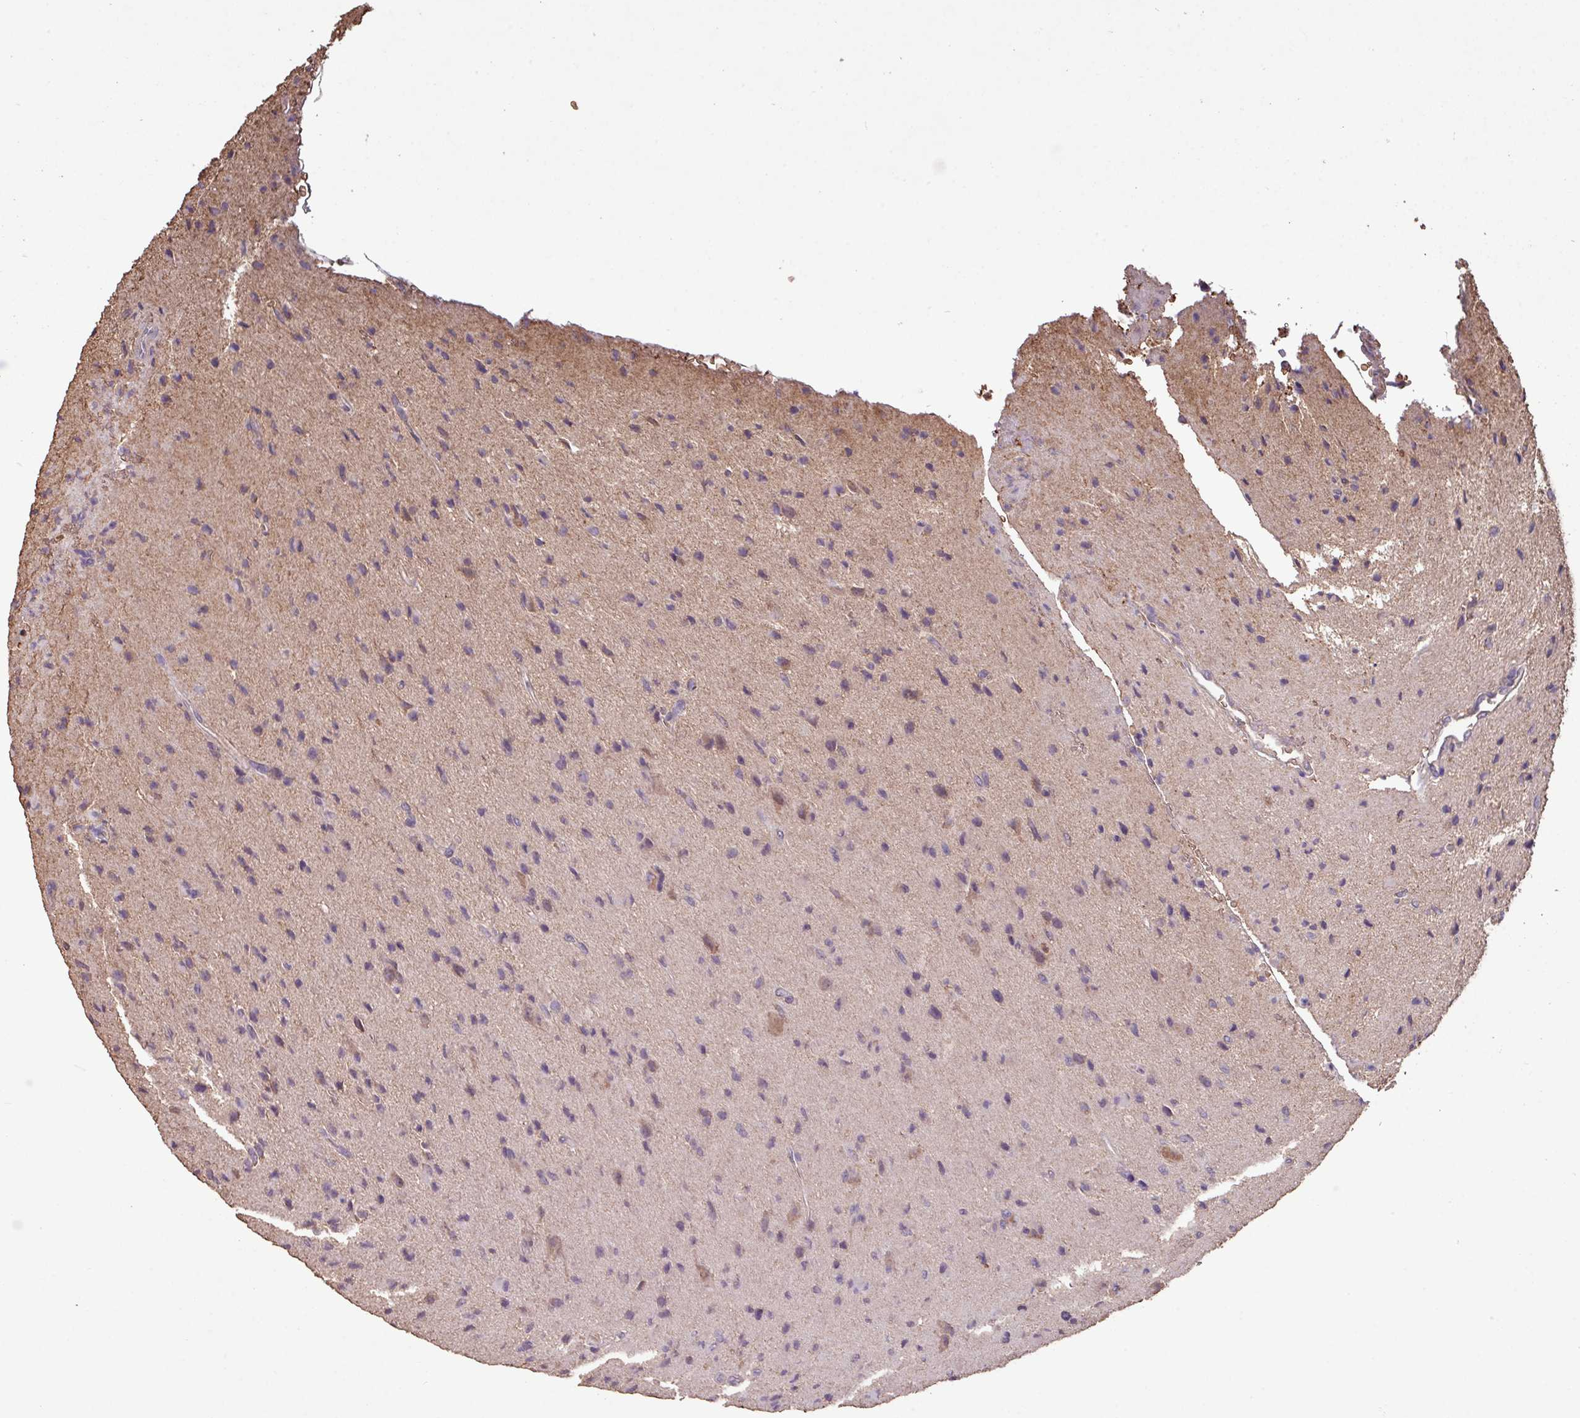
{"staining": {"intensity": "negative", "quantity": "none", "location": "none"}, "tissue": "glioma", "cell_type": "Tumor cells", "image_type": "cancer", "snomed": [{"axis": "morphology", "description": "Glioma, malignant, High grade"}, {"axis": "topography", "description": "Brain"}], "caption": "High magnification brightfield microscopy of malignant glioma (high-grade) stained with DAB (brown) and counterstained with hematoxylin (blue): tumor cells show no significant positivity.", "gene": "CAMK2B", "patient": {"sex": "male", "age": 36}}